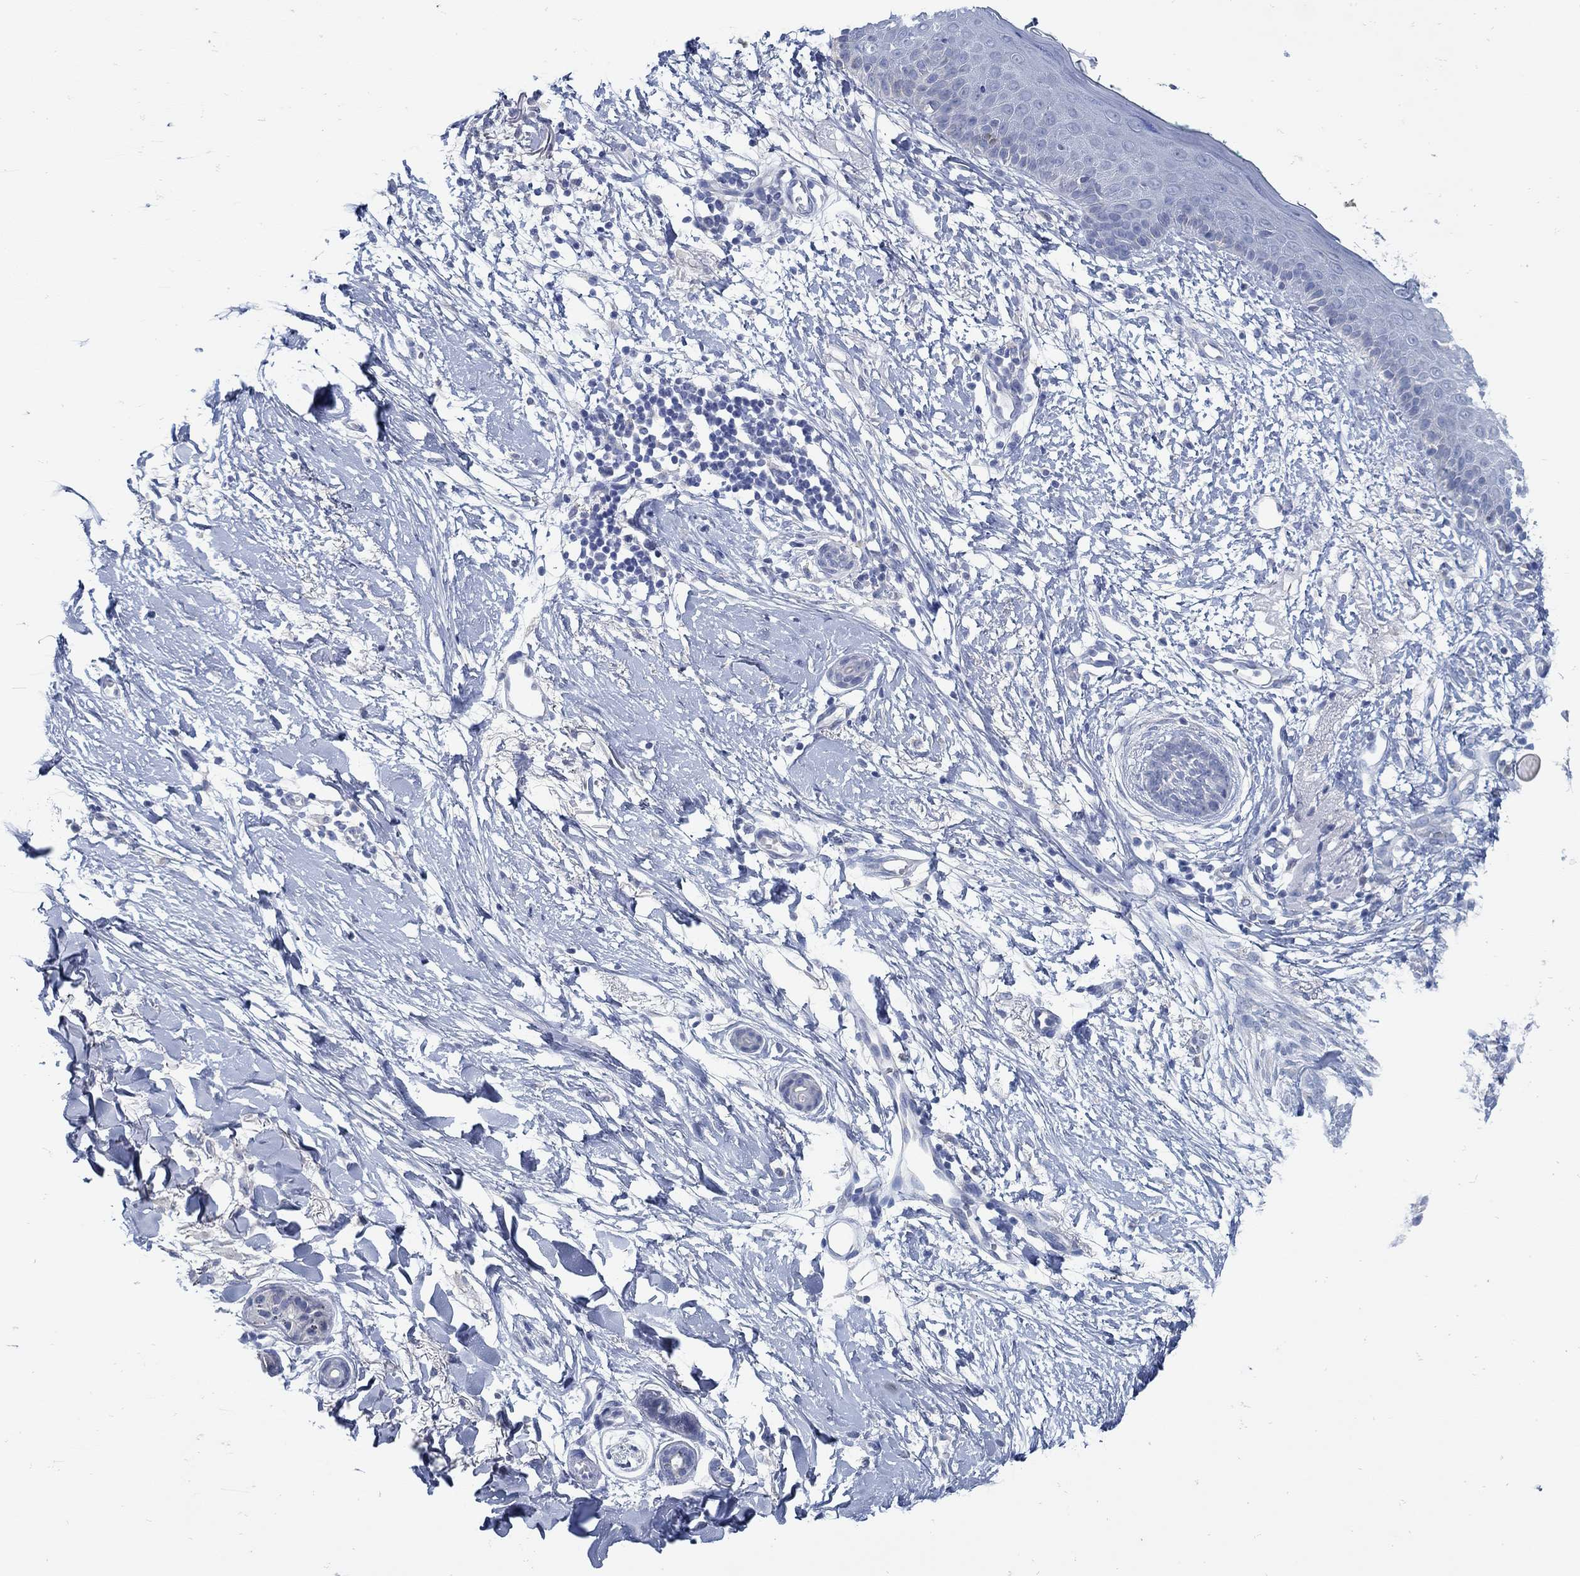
{"staining": {"intensity": "negative", "quantity": "none", "location": "none"}, "tissue": "skin cancer", "cell_type": "Tumor cells", "image_type": "cancer", "snomed": [{"axis": "morphology", "description": "Normal tissue, NOS"}, {"axis": "morphology", "description": "Basal cell carcinoma"}, {"axis": "topography", "description": "Skin"}], "caption": "Image shows no significant protein staining in tumor cells of skin cancer.", "gene": "ZFAND4", "patient": {"sex": "male", "age": 84}}